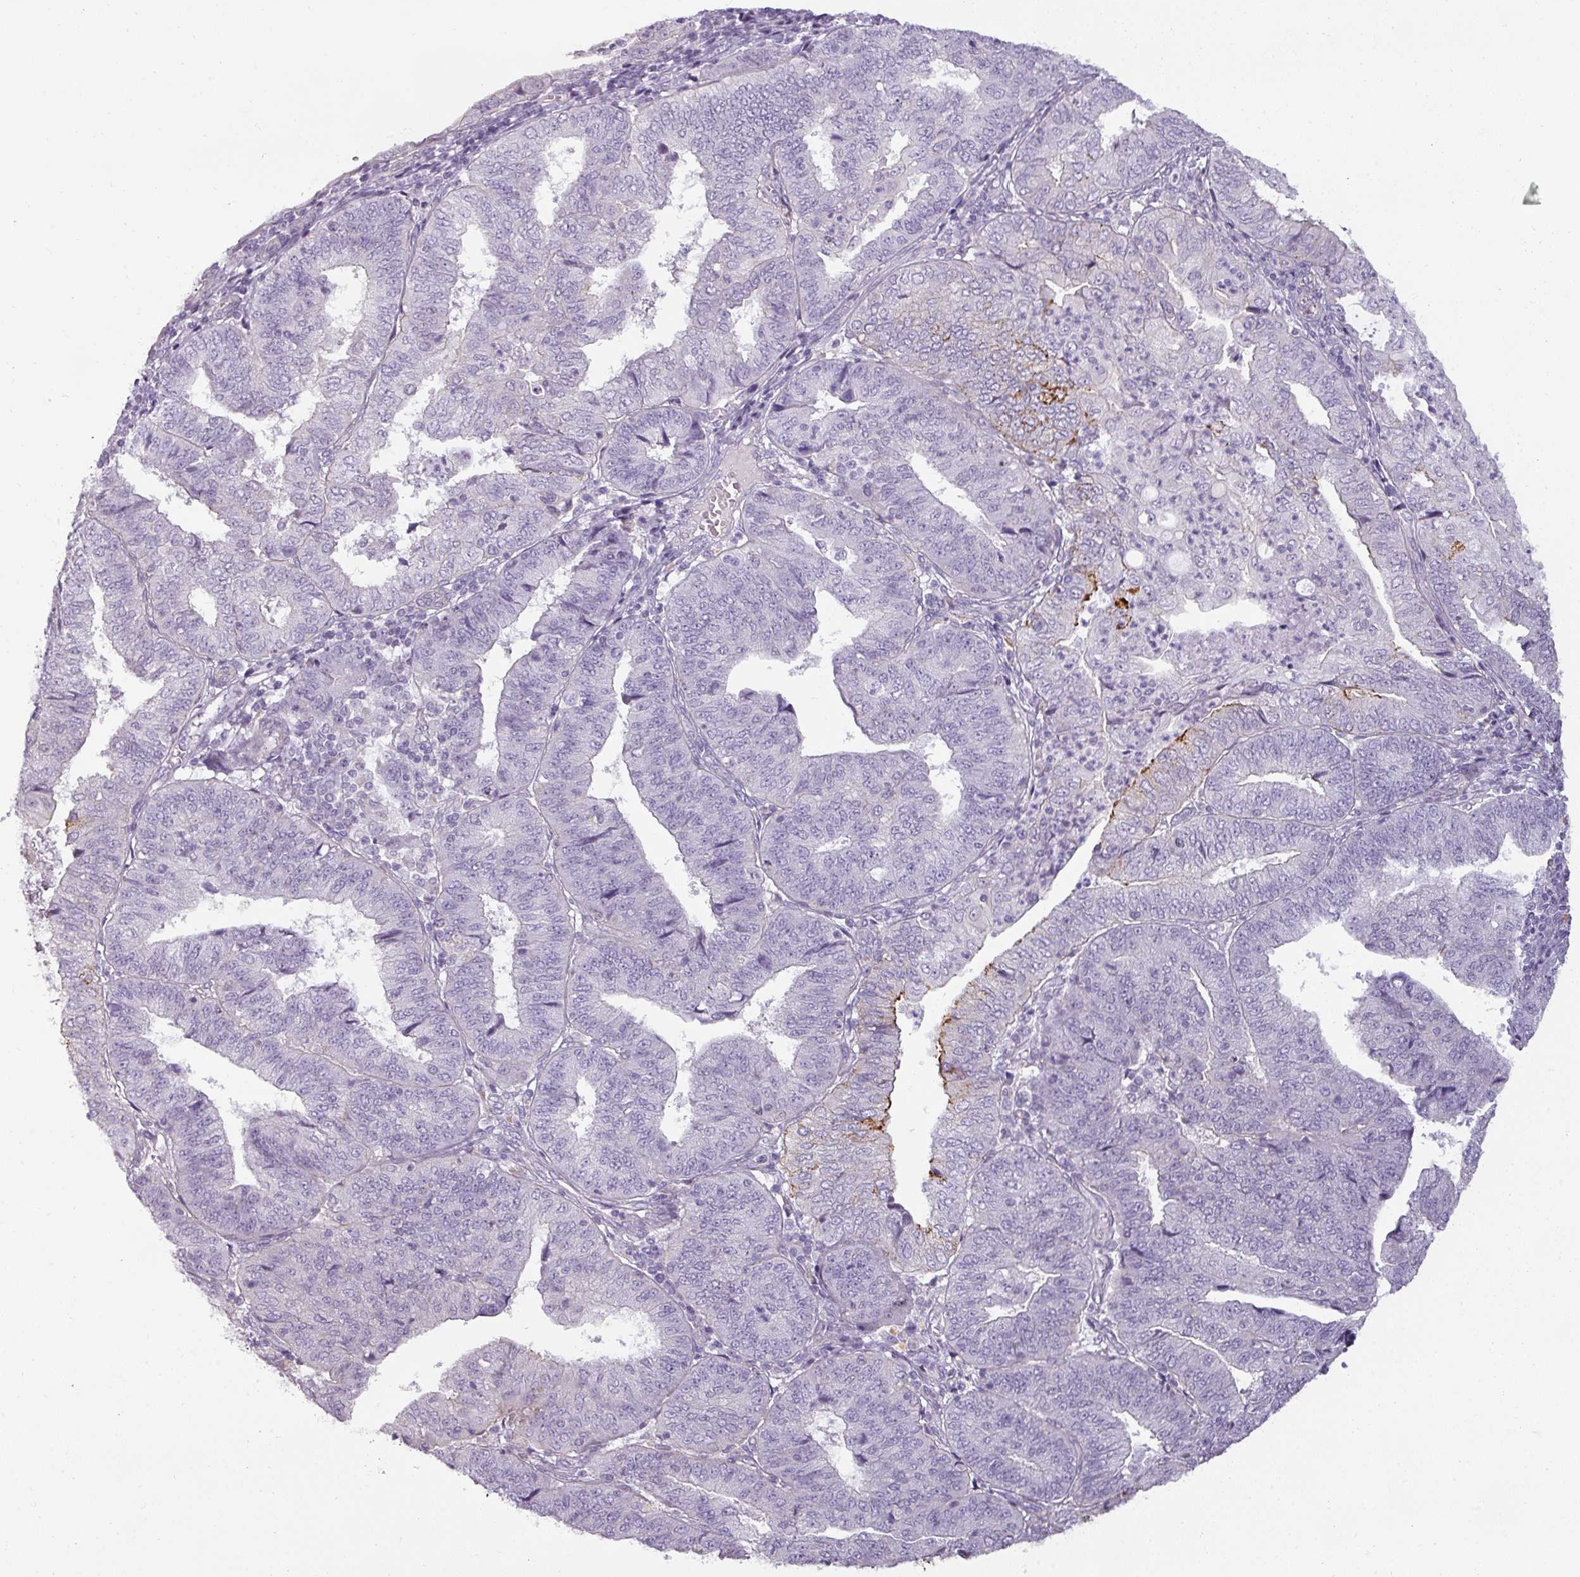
{"staining": {"intensity": "negative", "quantity": "none", "location": "none"}, "tissue": "endometrial cancer", "cell_type": "Tumor cells", "image_type": "cancer", "snomed": [{"axis": "morphology", "description": "Adenocarcinoma, NOS"}, {"axis": "topography", "description": "Endometrium"}], "caption": "High power microscopy photomicrograph of an immunohistochemistry (IHC) micrograph of endometrial adenocarcinoma, revealing no significant staining in tumor cells. (Stains: DAB immunohistochemistry (IHC) with hematoxylin counter stain, Microscopy: brightfield microscopy at high magnification).", "gene": "ASB1", "patient": {"sex": "female", "age": 56}}